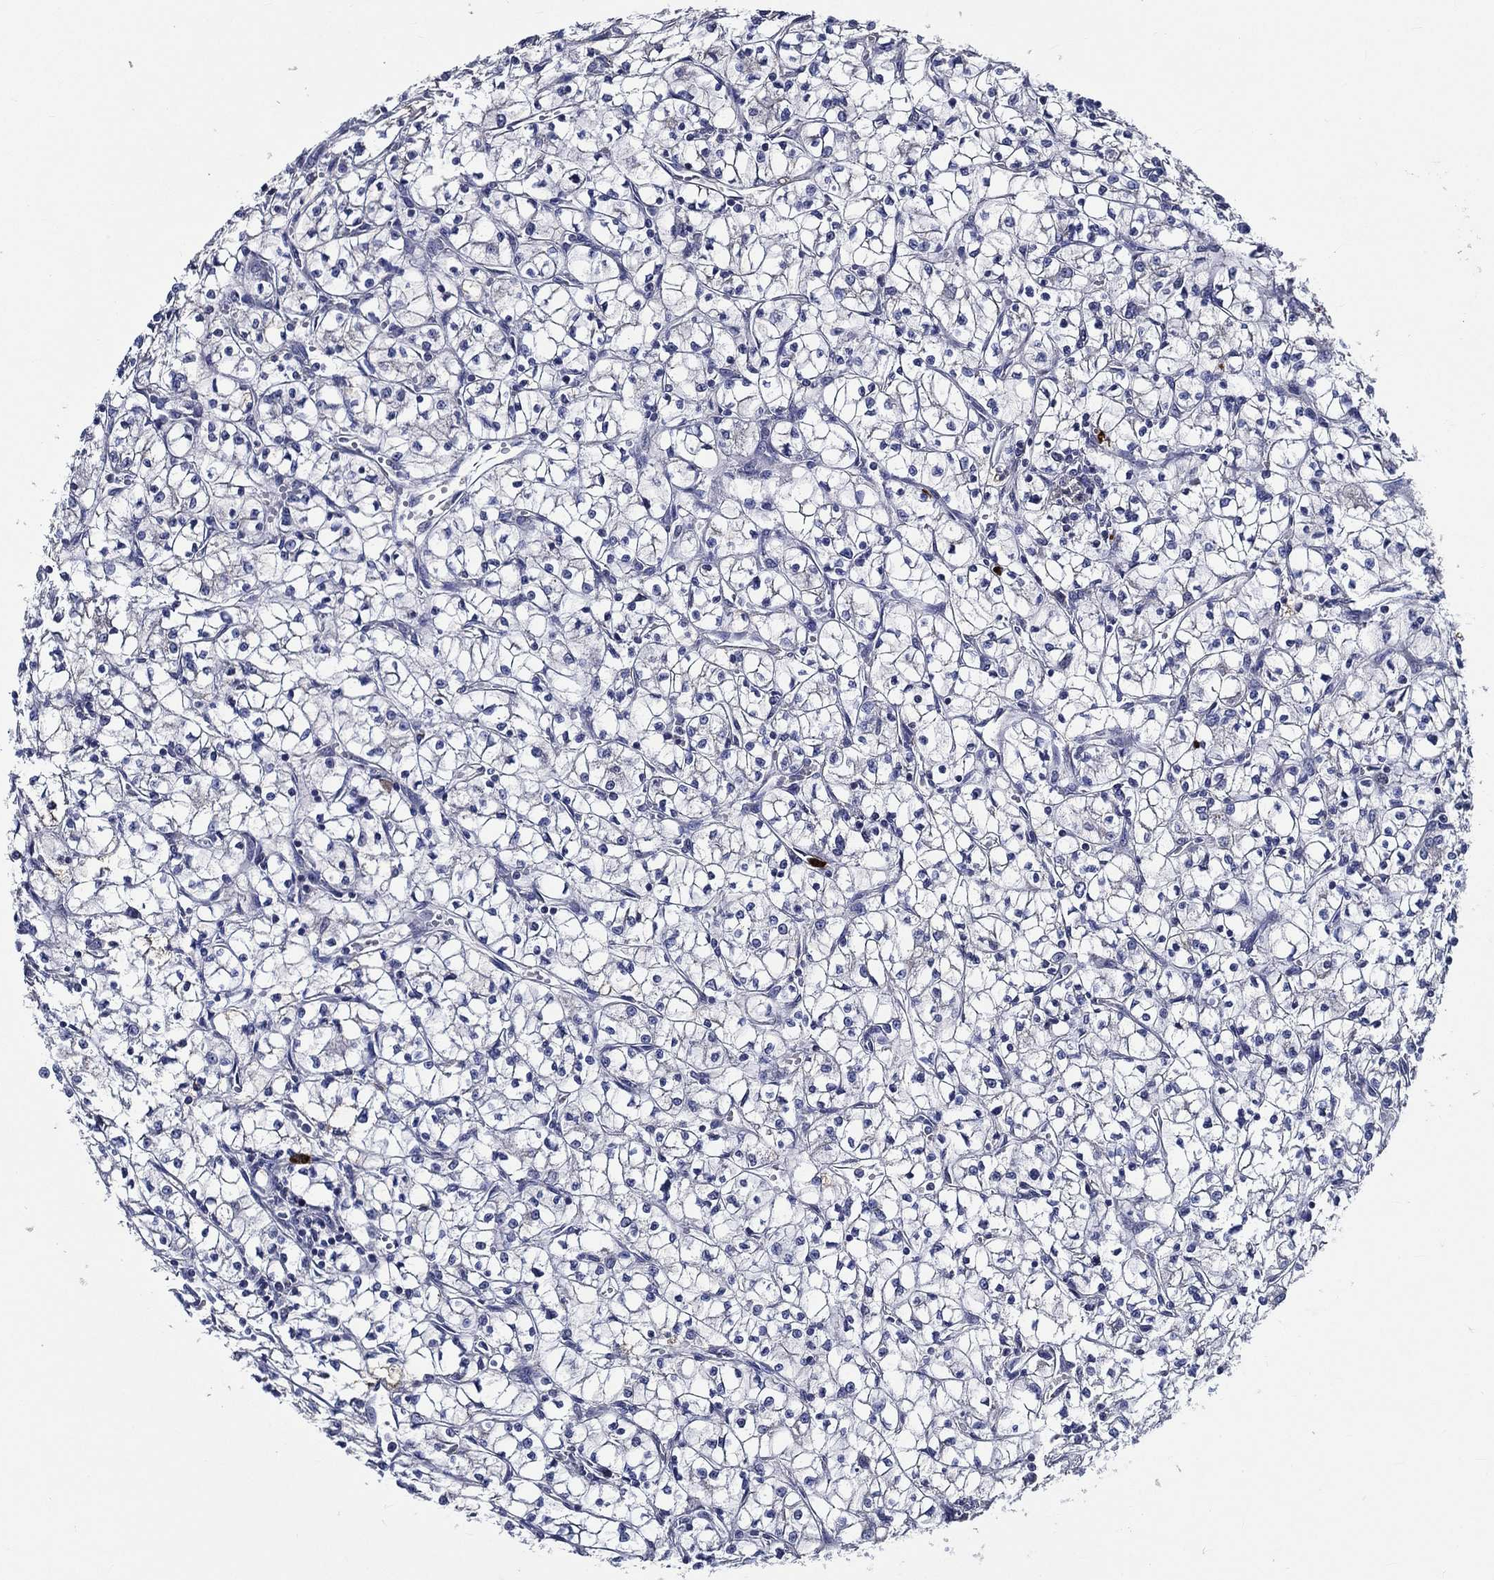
{"staining": {"intensity": "negative", "quantity": "none", "location": "none"}, "tissue": "renal cancer", "cell_type": "Tumor cells", "image_type": "cancer", "snomed": [{"axis": "morphology", "description": "Adenocarcinoma, NOS"}, {"axis": "topography", "description": "Kidney"}], "caption": "Tumor cells are negative for brown protein staining in renal cancer.", "gene": "KIF20B", "patient": {"sex": "female", "age": 64}}